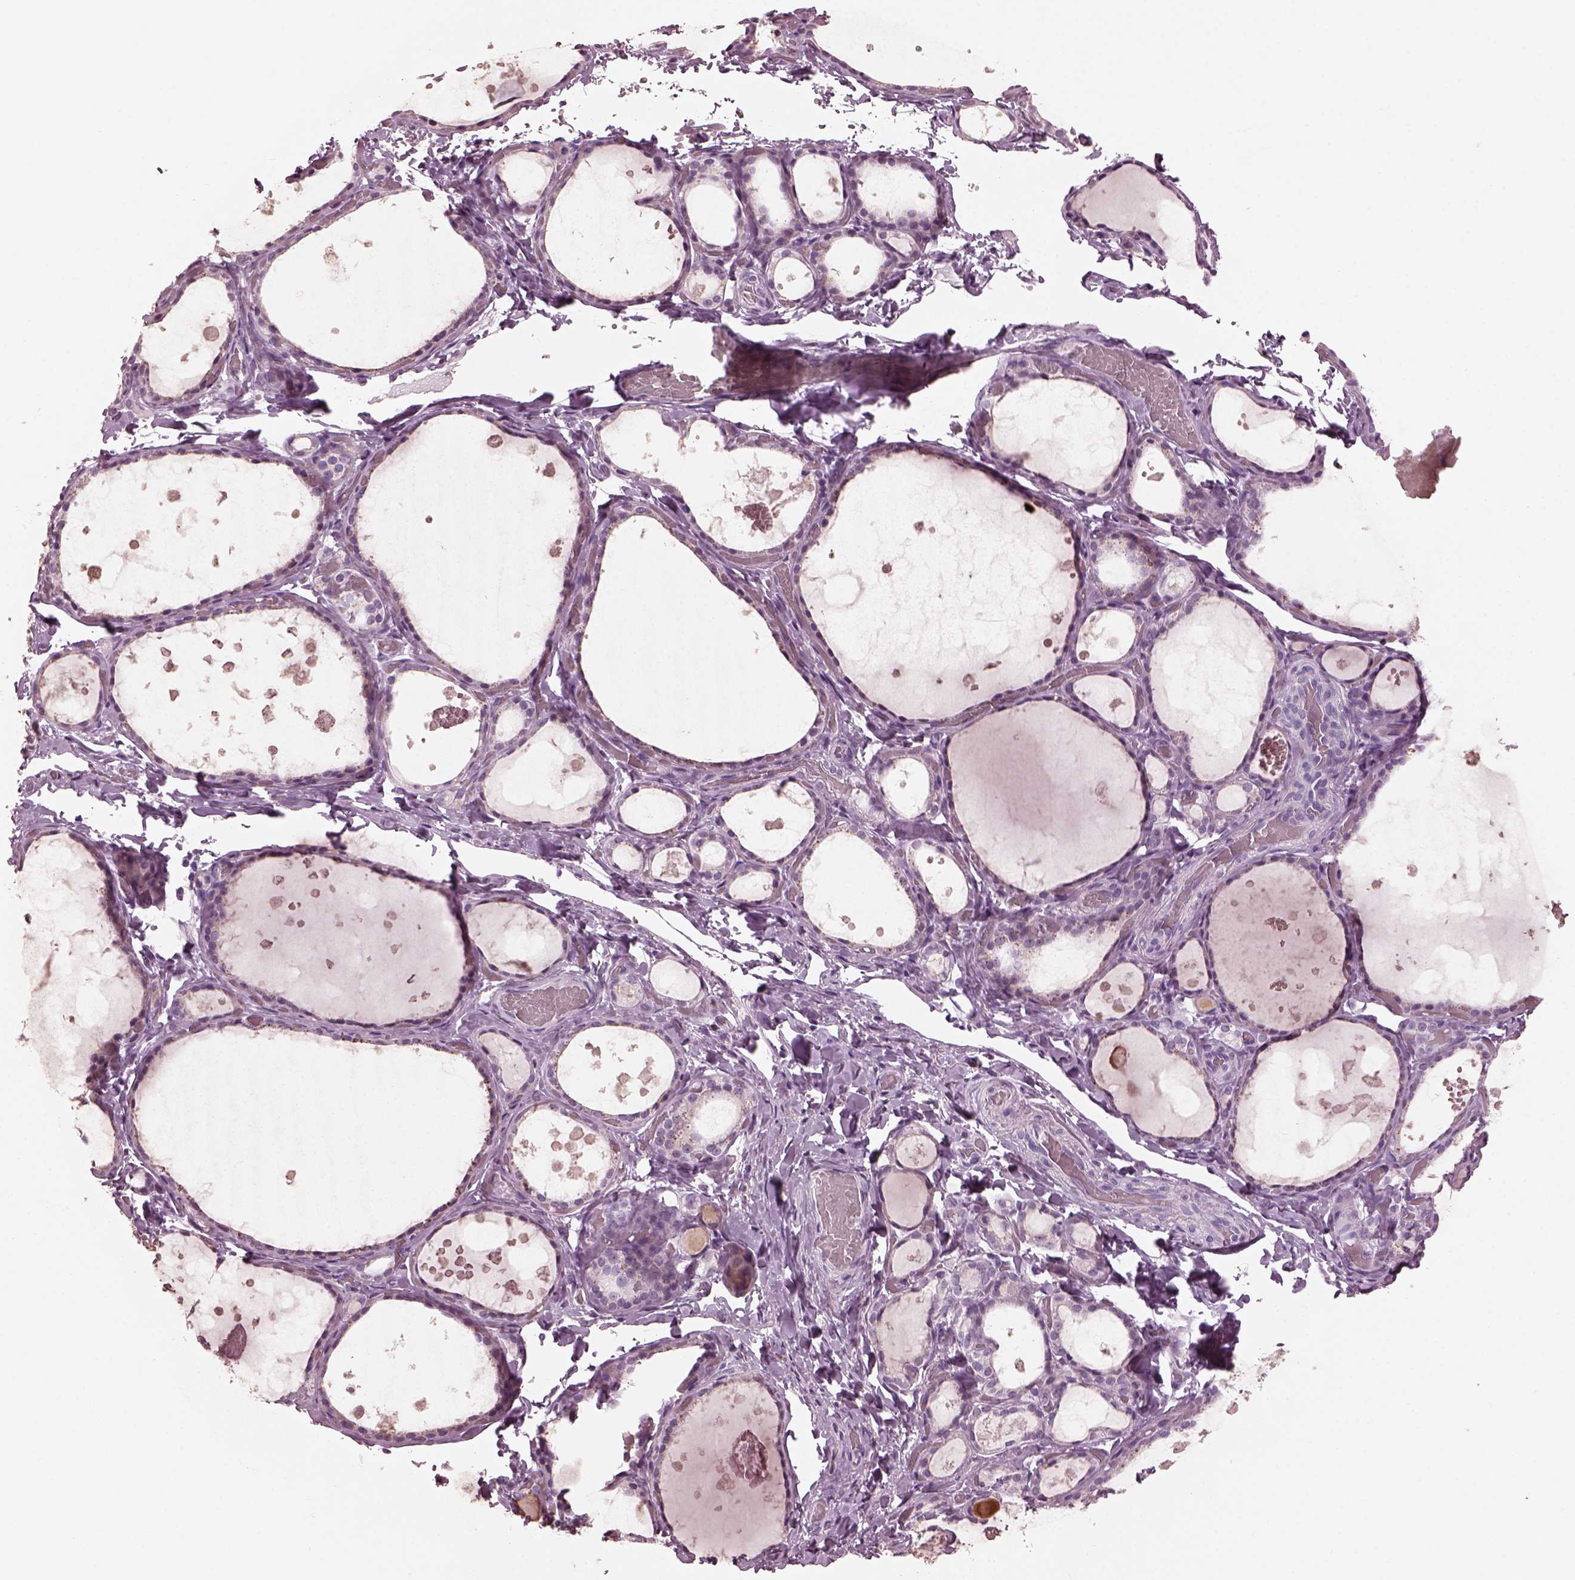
{"staining": {"intensity": "negative", "quantity": "none", "location": "none"}, "tissue": "thyroid gland", "cell_type": "Glandular cells", "image_type": "normal", "snomed": [{"axis": "morphology", "description": "Normal tissue, NOS"}, {"axis": "topography", "description": "Thyroid gland"}], "caption": "Thyroid gland was stained to show a protein in brown. There is no significant staining in glandular cells. Nuclei are stained in blue.", "gene": "SLAMF8", "patient": {"sex": "female", "age": 56}}